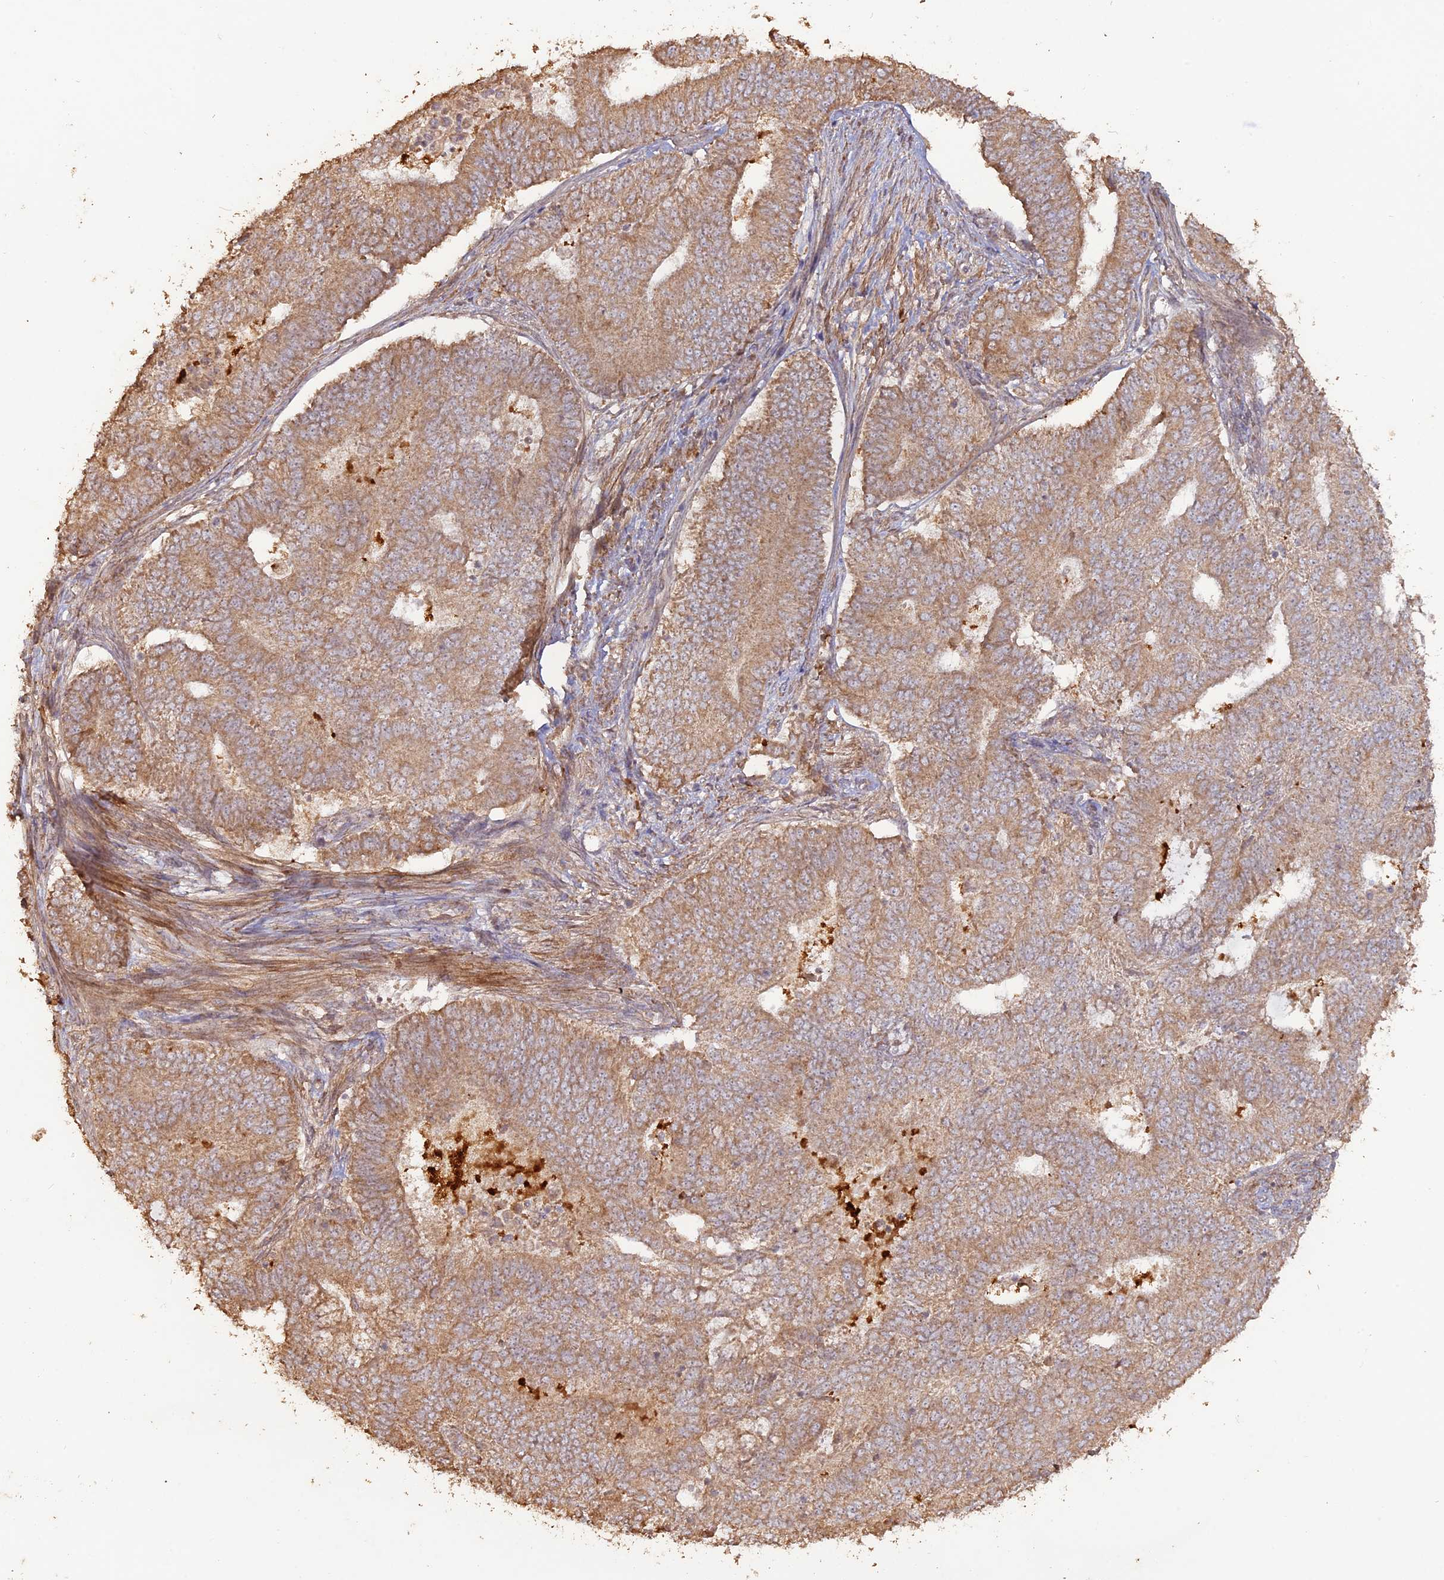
{"staining": {"intensity": "moderate", "quantity": ">75%", "location": "cytoplasmic/membranous"}, "tissue": "endometrial cancer", "cell_type": "Tumor cells", "image_type": "cancer", "snomed": [{"axis": "morphology", "description": "Adenocarcinoma, NOS"}, {"axis": "topography", "description": "Endometrium"}], "caption": "Immunohistochemistry (IHC) of endometrial adenocarcinoma demonstrates medium levels of moderate cytoplasmic/membranous positivity in approximately >75% of tumor cells.", "gene": "LAYN", "patient": {"sex": "female", "age": 62}}